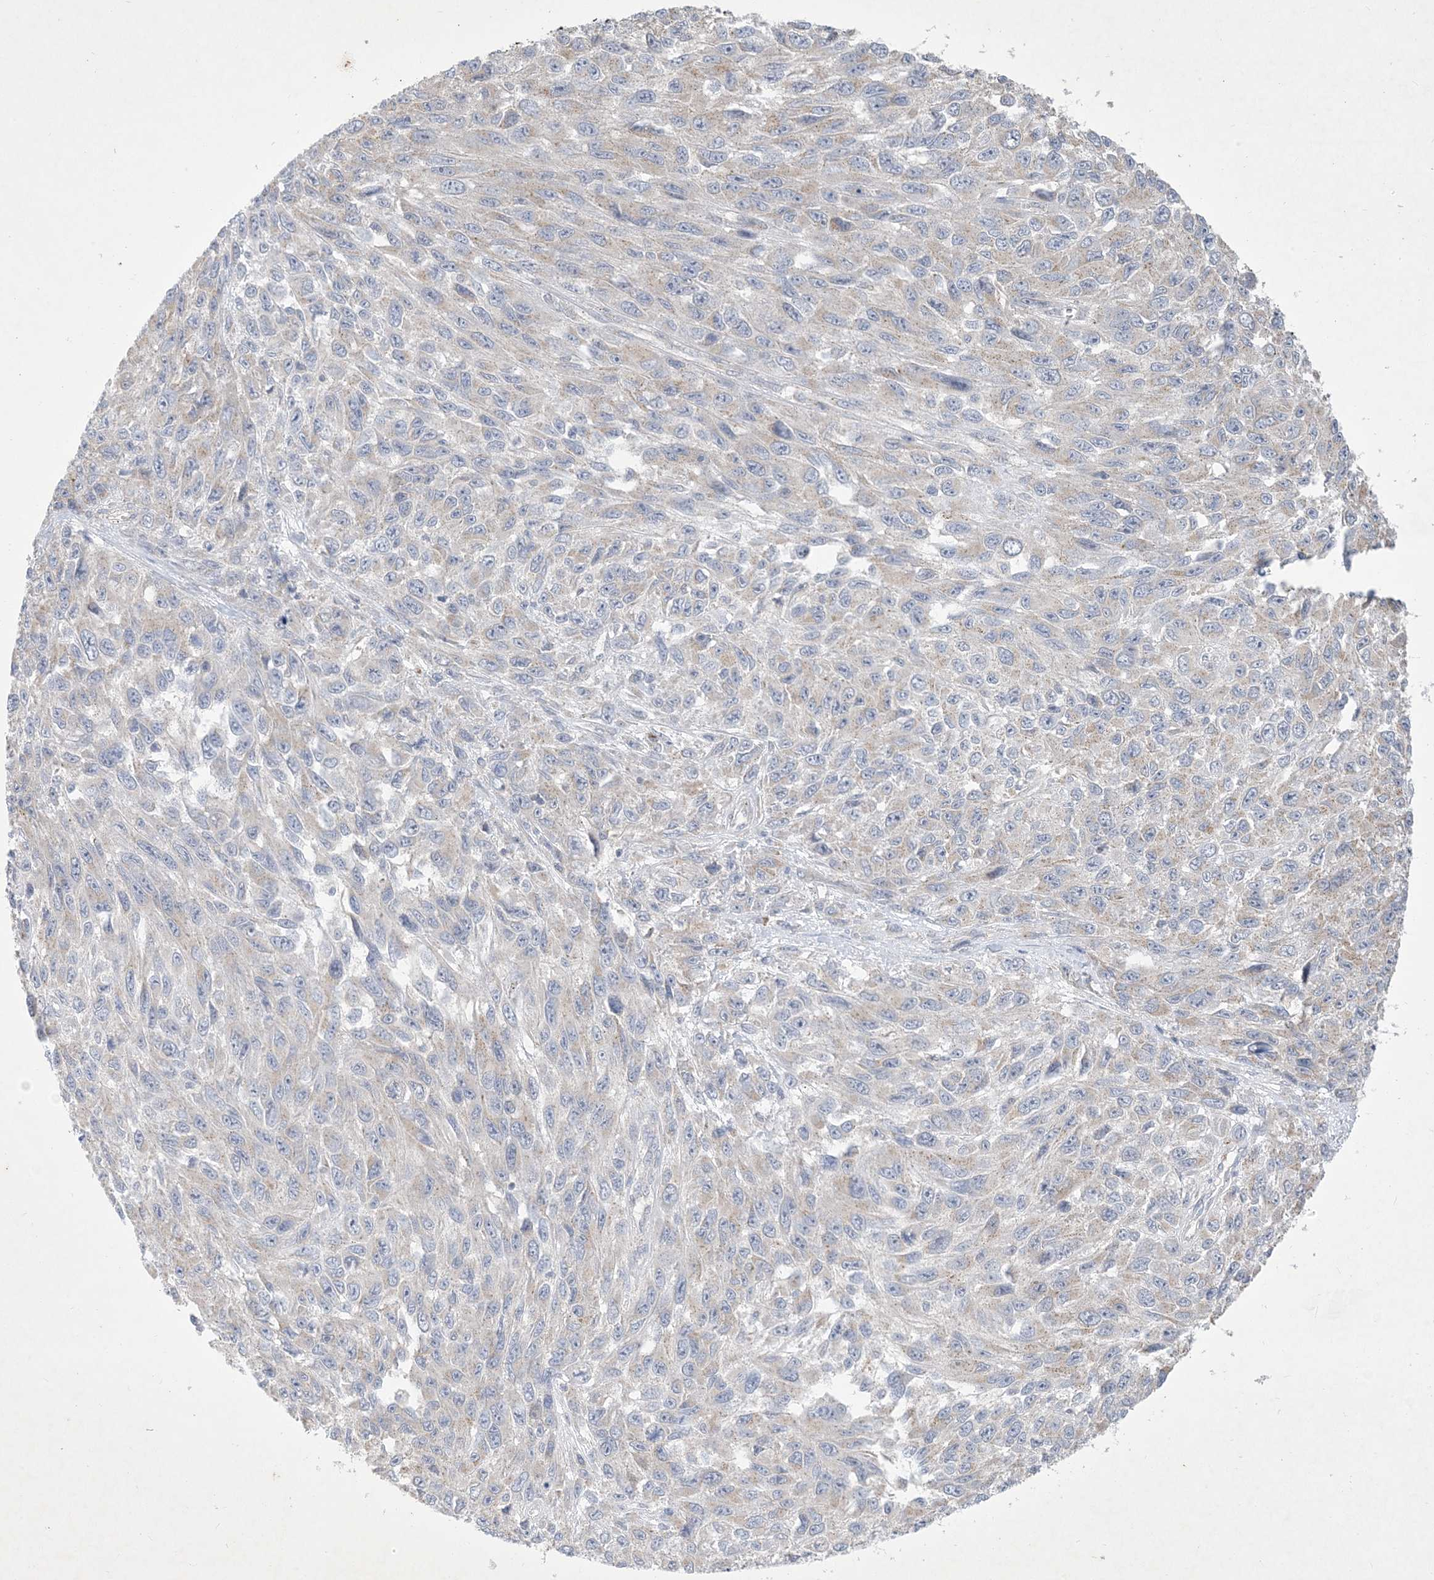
{"staining": {"intensity": "negative", "quantity": "none", "location": "none"}, "tissue": "melanoma", "cell_type": "Tumor cells", "image_type": "cancer", "snomed": [{"axis": "morphology", "description": "Malignant melanoma, NOS"}, {"axis": "topography", "description": "Skin"}], "caption": "Tumor cells show no significant expression in melanoma.", "gene": "CCDC14", "patient": {"sex": "female", "age": 96}}